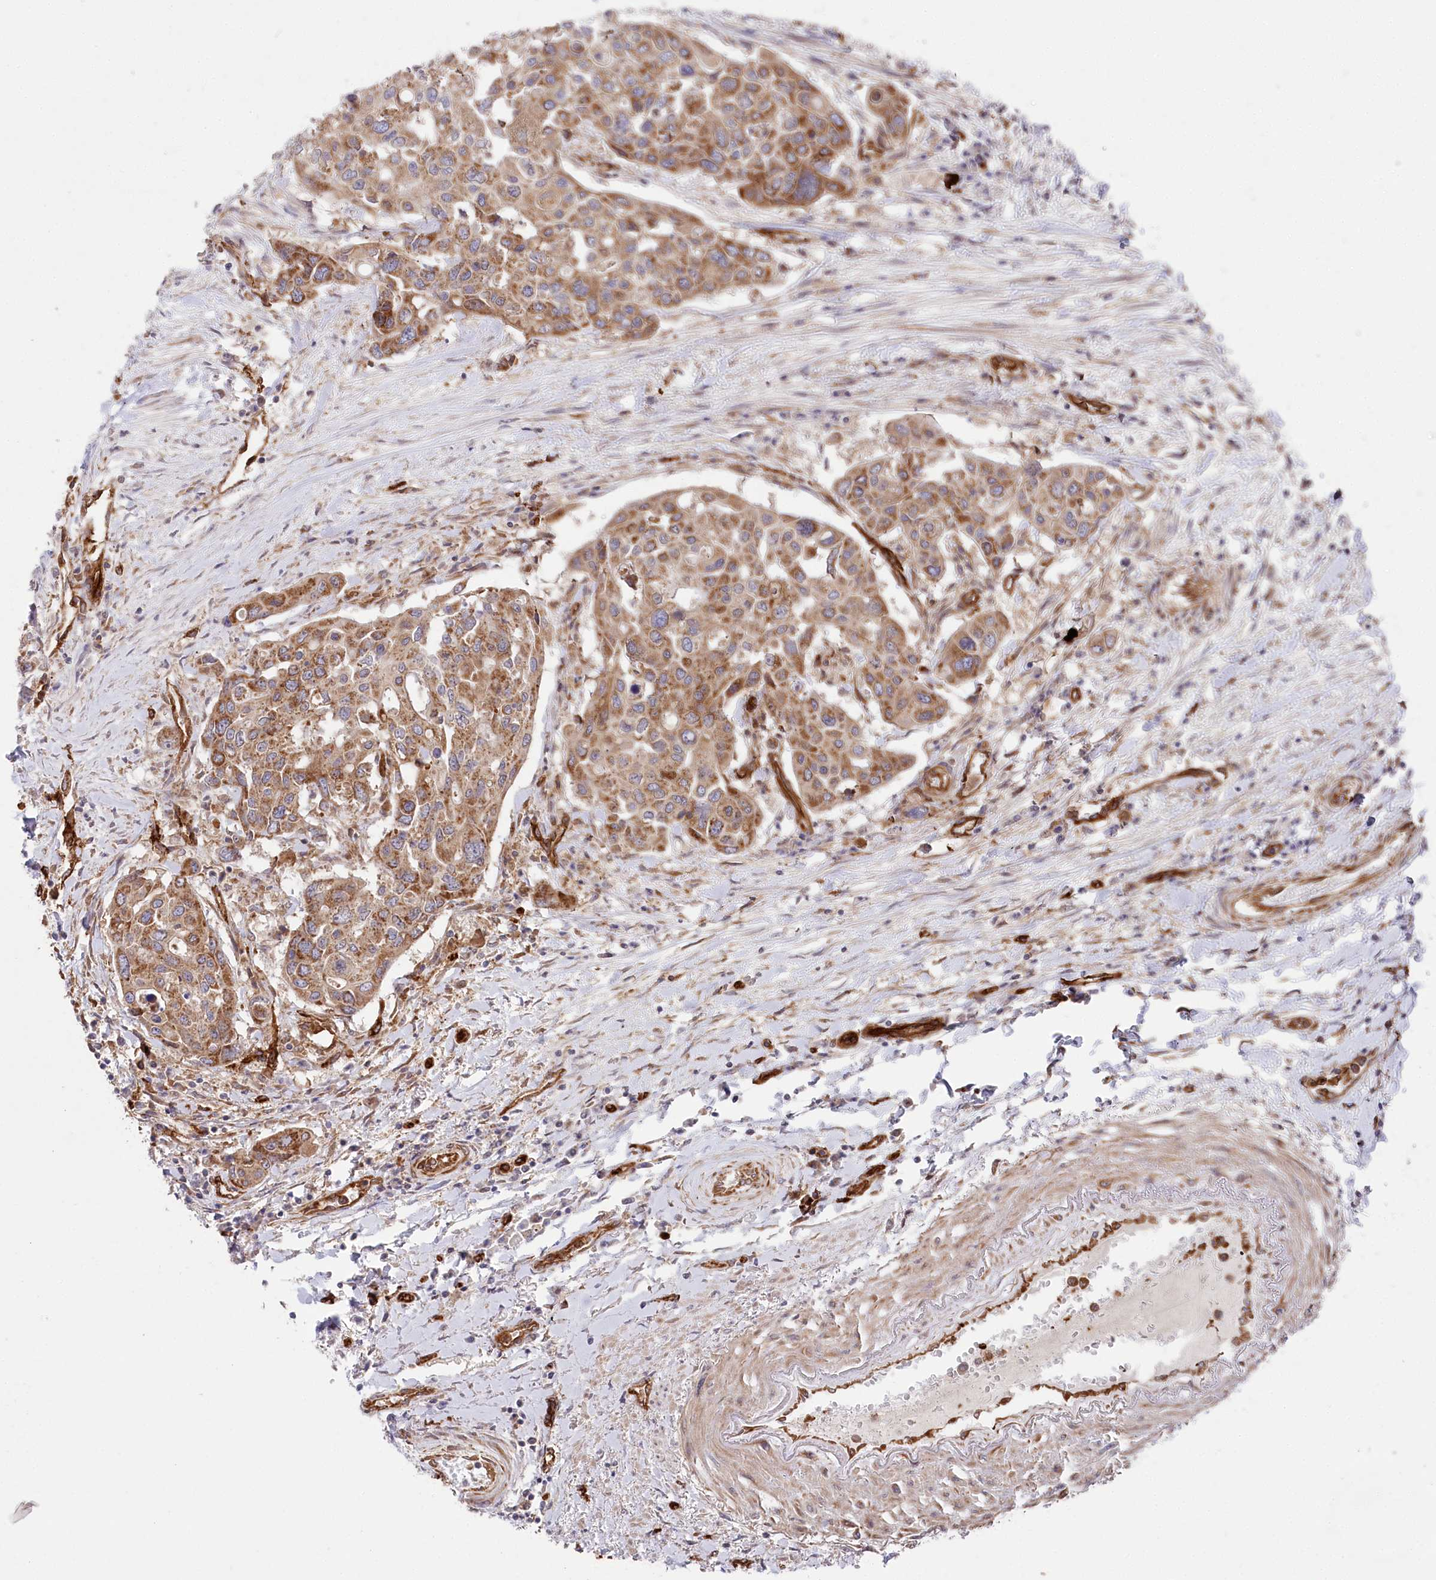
{"staining": {"intensity": "moderate", "quantity": ">75%", "location": "cytoplasmic/membranous"}, "tissue": "colorectal cancer", "cell_type": "Tumor cells", "image_type": "cancer", "snomed": [{"axis": "morphology", "description": "Adenocarcinoma, NOS"}, {"axis": "topography", "description": "Colon"}], "caption": "Immunohistochemical staining of human colorectal cancer displays medium levels of moderate cytoplasmic/membranous positivity in approximately >75% of tumor cells.", "gene": "MTPAP", "patient": {"sex": "male", "age": 77}}